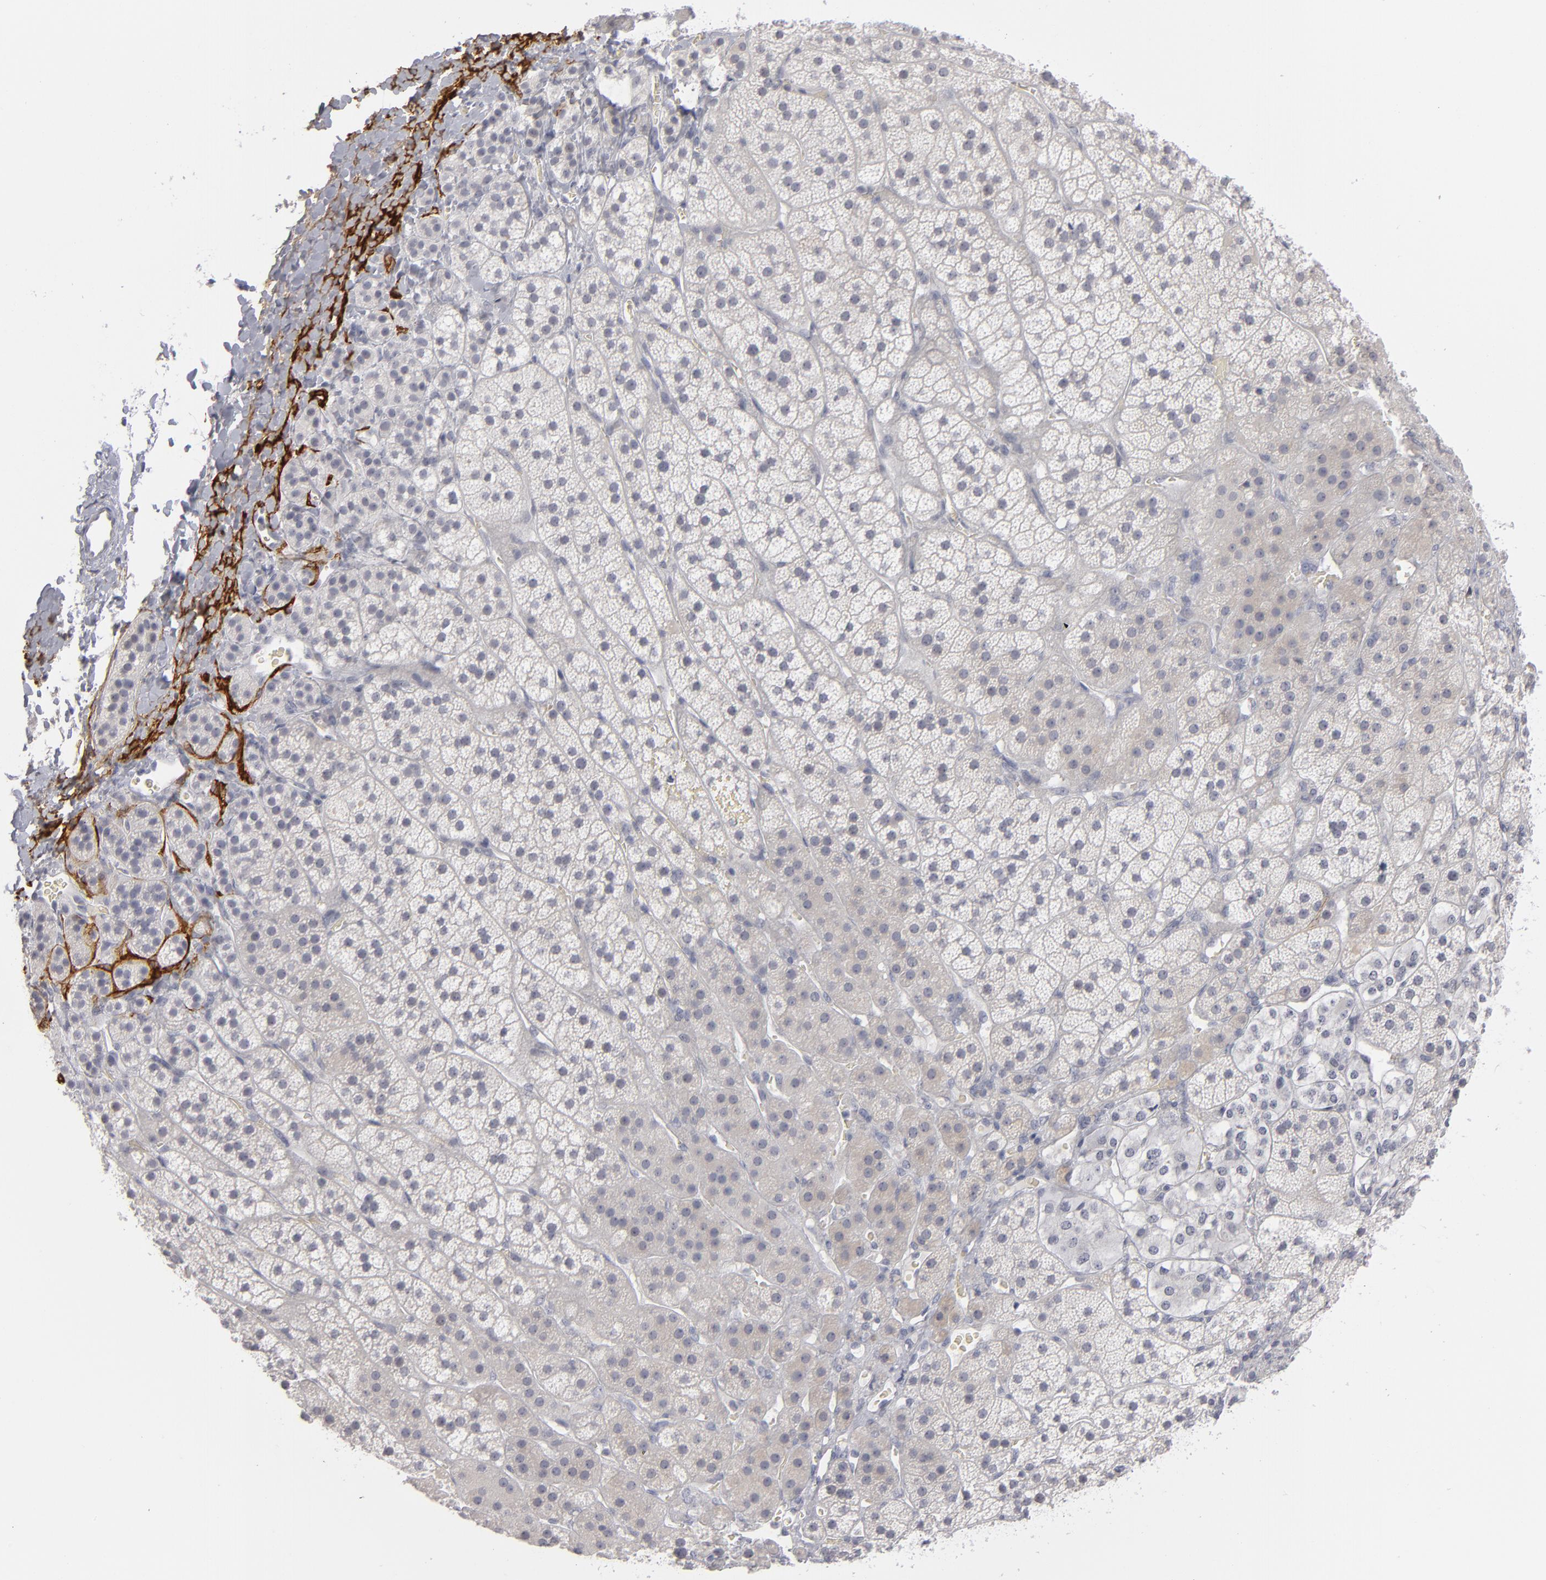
{"staining": {"intensity": "negative", "quantity": "none", "location": "none"}, "tissue": "adrenal gland", "cell_type": "Glandular cells", "image_type": "normal", "snomed": [{"axis": "morphology", "description": "Normal tissue, NOS"}, {"axis": "topography", "description": "Adrenal gland"}], "caption": "There is no significant staining in glandular cells of adrenal gland. (DAB (3,3'-diaminobenzidine) immunohistochemistry (IHC), high magnification).", "gene": "KIAA1210", "patient": {"sex": "female", "age": 44}}